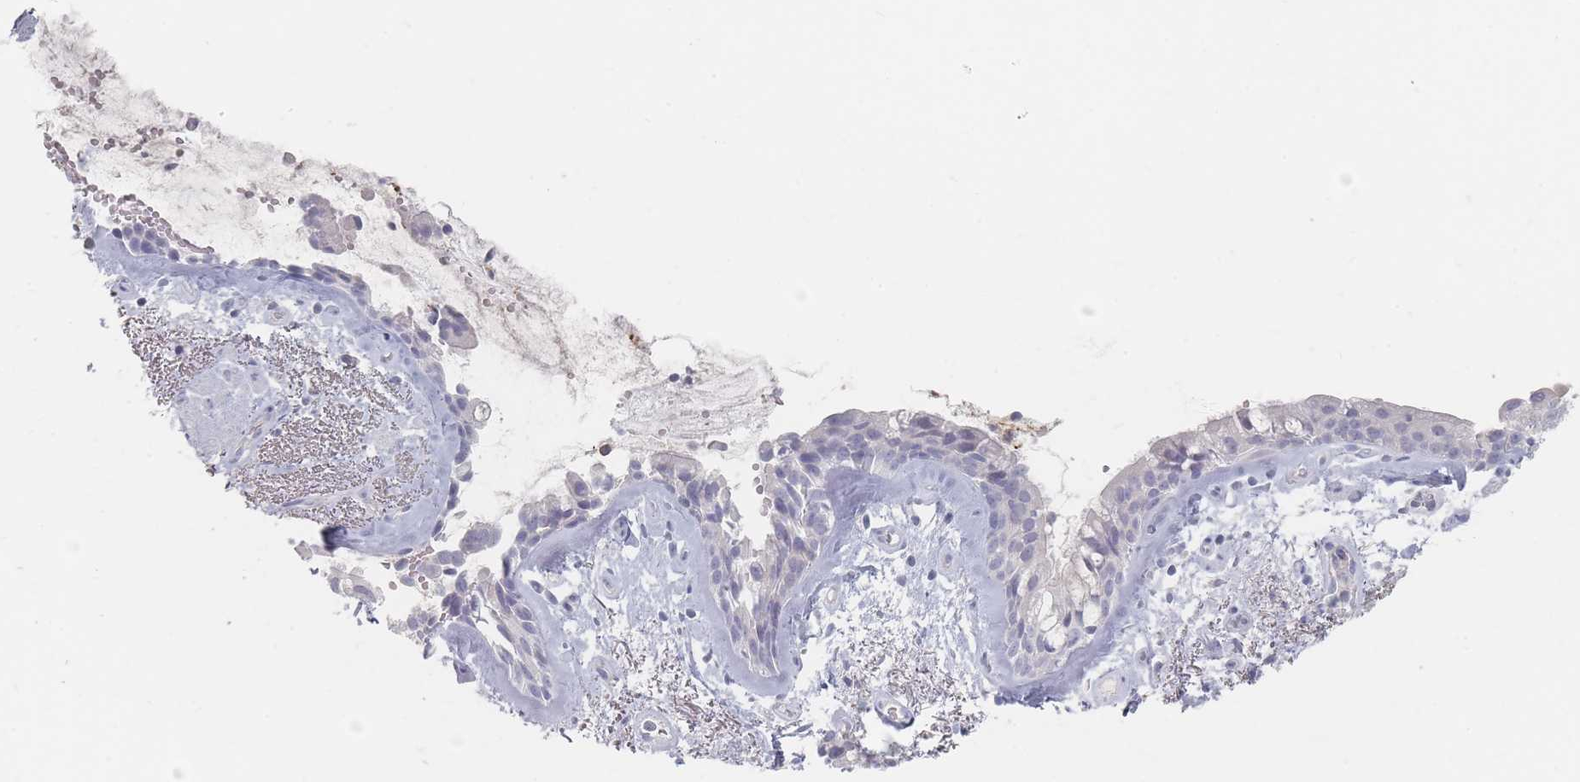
{"staining": {"intensity": "negative", "quantity": "none", "location": "none"}, "tissue": "bronchus", "cell_type": "Respiratory epithelial cells", "image_type": "normal", "snomed": [{"axis": "morphology", "description": "Normal tissue, NOS"}, {"axis": "topography", "description": "Cartilage tissue"}, {"axis": "topography", "description": "Bronchus"}], "caption": "Respiratory epithelial cells are negative for brown protein staining in unremarkable bronchus. (Brightfield microscopy of DAB immunohistochemistry (IHC) at high magnification).", "gene": "CD37", "patient": {"sex": "female", "age": 66}}